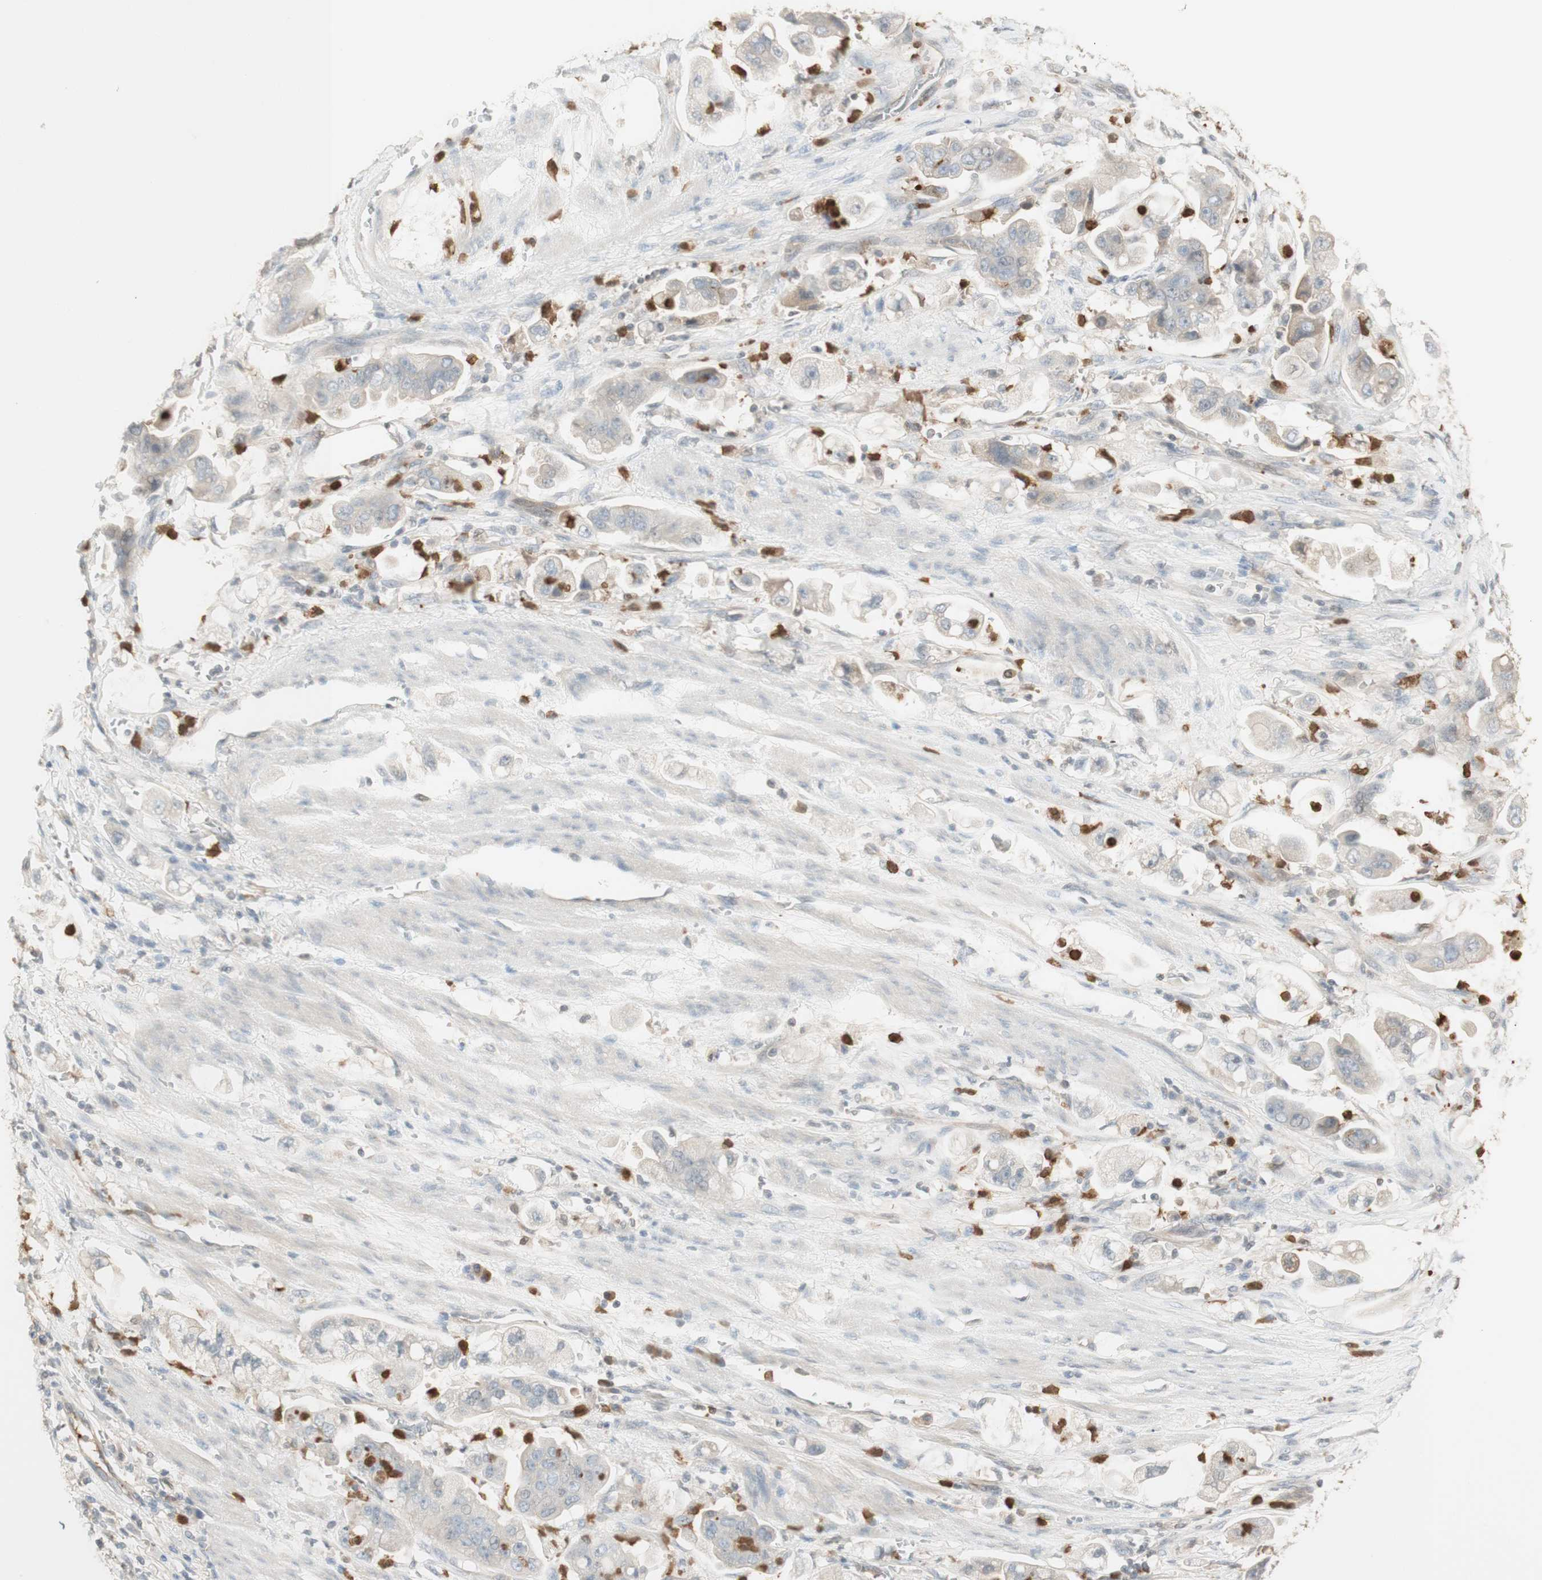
{"staining": {"intensity": "weak", "quantity": "<25%", "location": "cytoplasmic/membranous"}, "tissue": "stomach cancer", "cell_type": "Tumor cells", "image_type": "cancer", "snomed": [{"axis": "morphology", "description": "Adenocarcinoma, NOS"}, {"axis": "topography", "description": "Stomach"}], "caption": "High power microscopy micrograph of an immunohistochemistry (IHC) micrograph of adenocarcinoma (stomach), revealing no significant staining in tumor cells.", "gene": "NID1", "patient": {"sex": "male", "age": 62}}